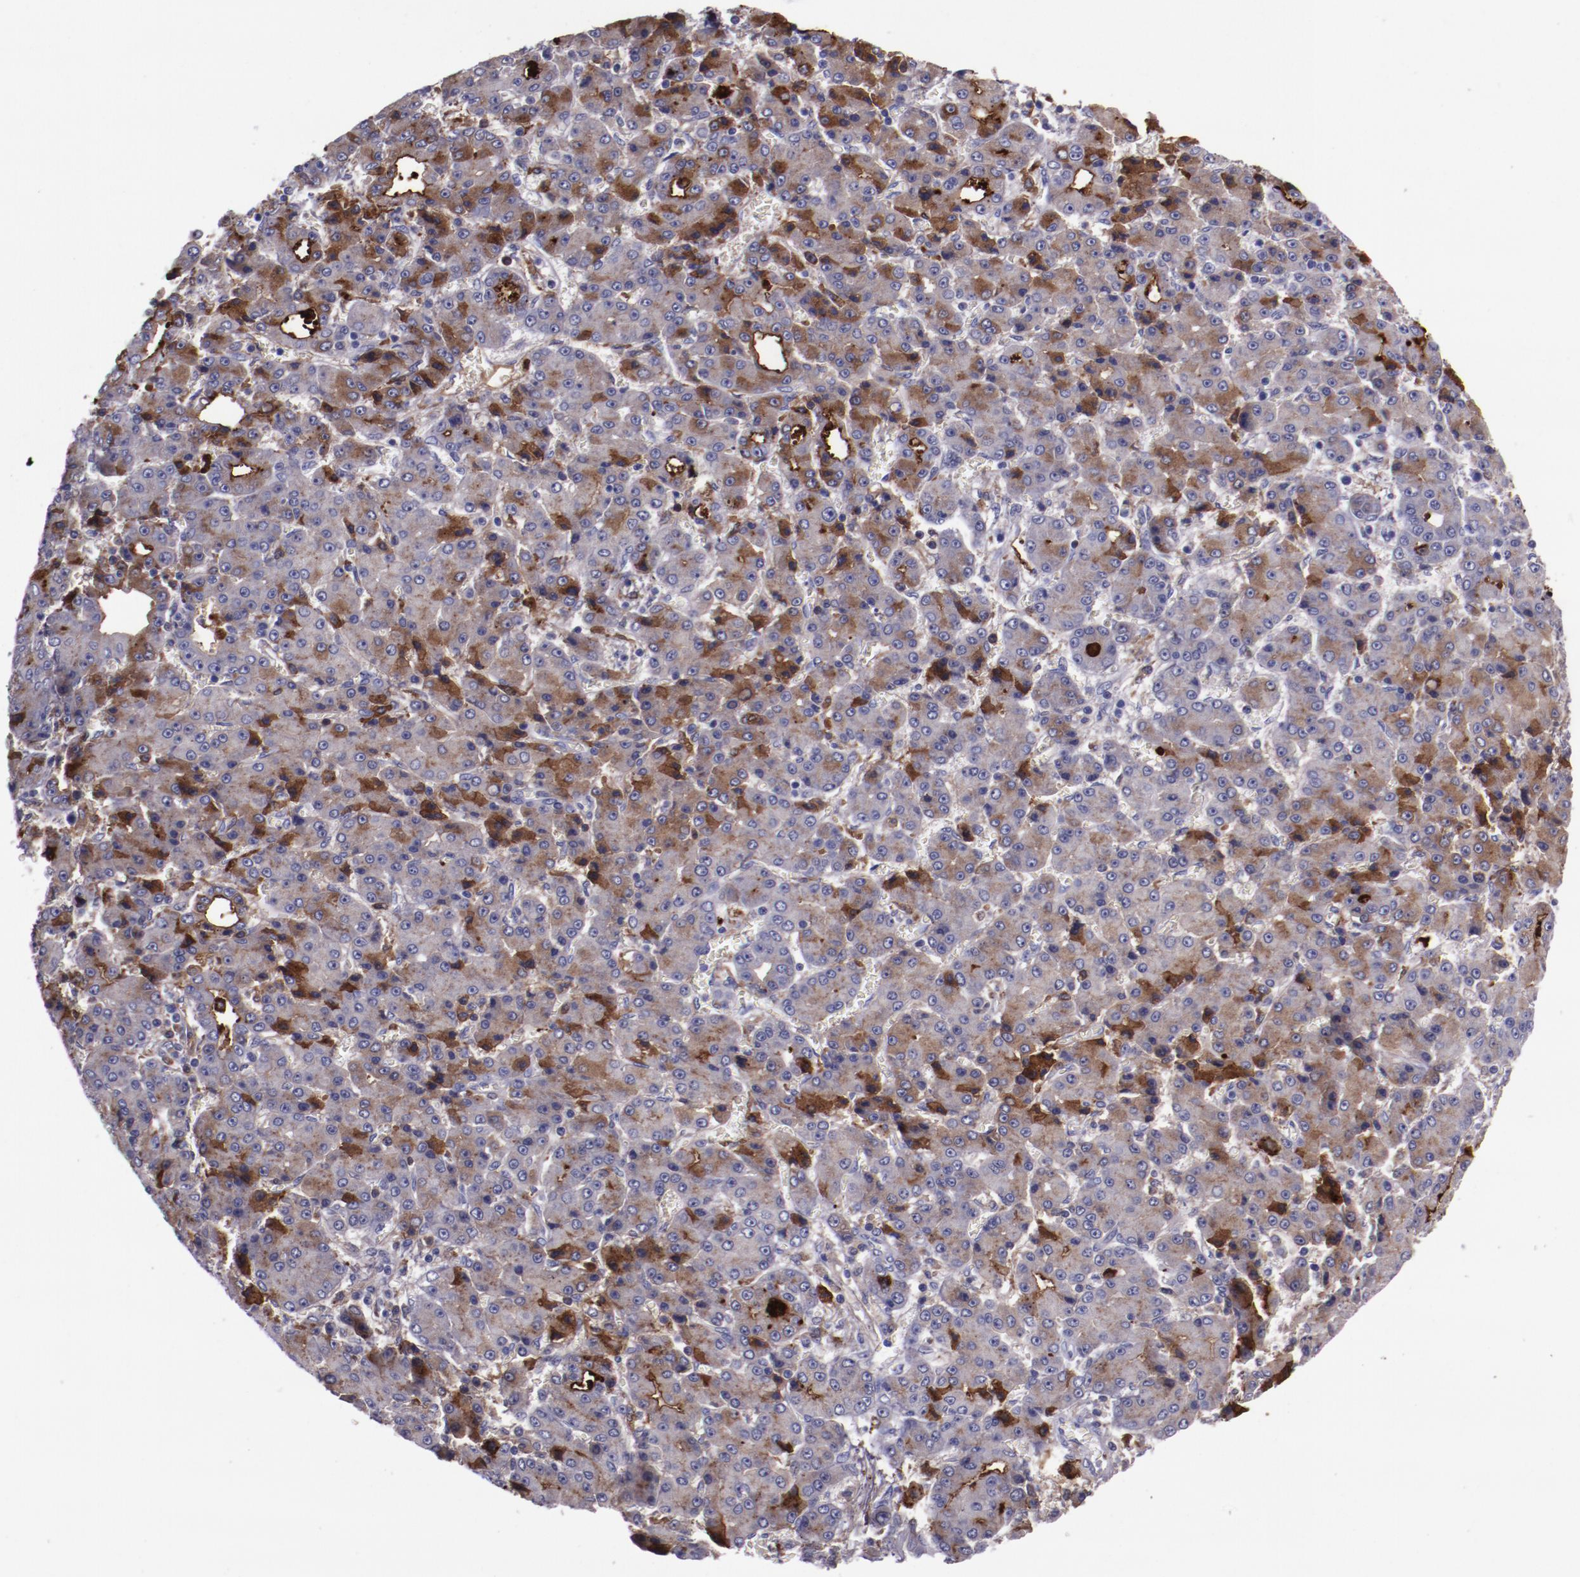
{"staining": {"intensity": "moderate", "quantity": "25%-75%", "location": "cytoplasmic/membranous"}, "tissue": "liver cancer", "cell_type": "Tumor cells", "image_type": "cancer", "snomed": [{"axis": "morphology", "description": "Carcinoma, Hepatocellular, NOS"}, {"axis": "topography", "description": "Liver"}], "caption": "The image displays staining of hepatocellular carcinoma (liver), revealing moderate cytoplasmic/membranous protein positivity (brown color) within tumor cells.", "gene": "APOH", "patient": {"sex": "male", "age": 69}}